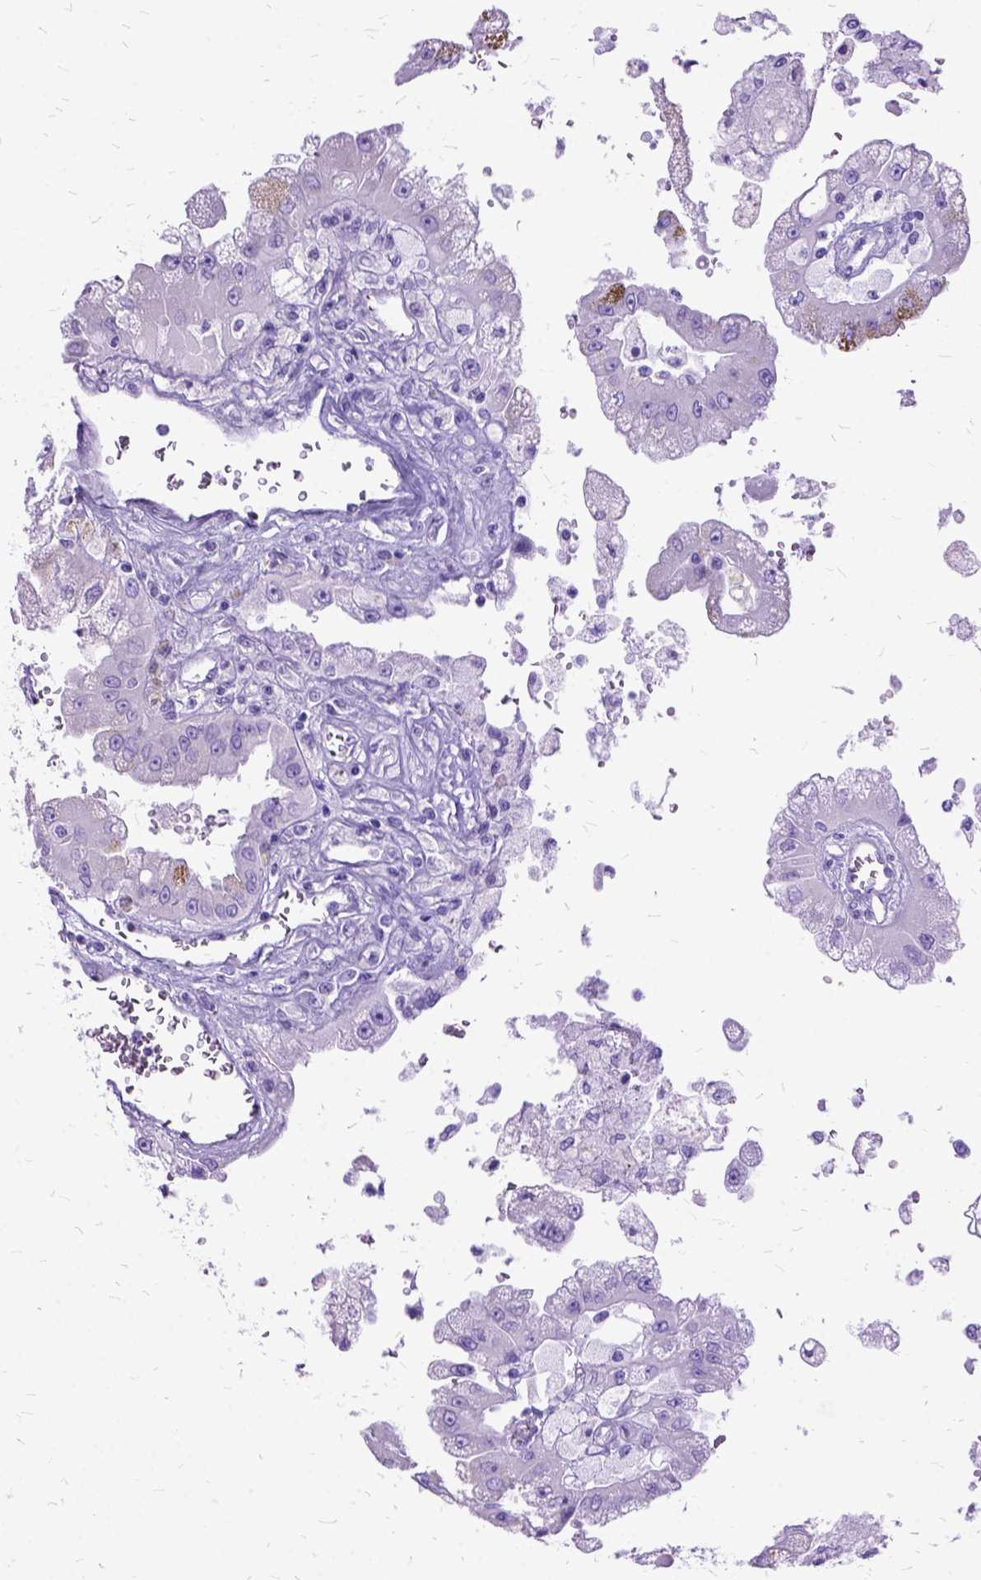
{"staining": {"intensity": "negative", "quantity": "none", "location": "none"}, "tissue": "renal cancer", "cell_type": "Tumor cells", "image_type": "cancer", "snomed": [{"axis": "morphology", "description": "Adenocarcinoma, NOS"}, {"axis": "topography", "description": "Kidney"}], "caption": "A photomicrograph of renal cancer stained for a protein exhibits no brown staining in tumor cells.", "gene": "DNAH2", "patient": {"sex": "male", "age": 58}}